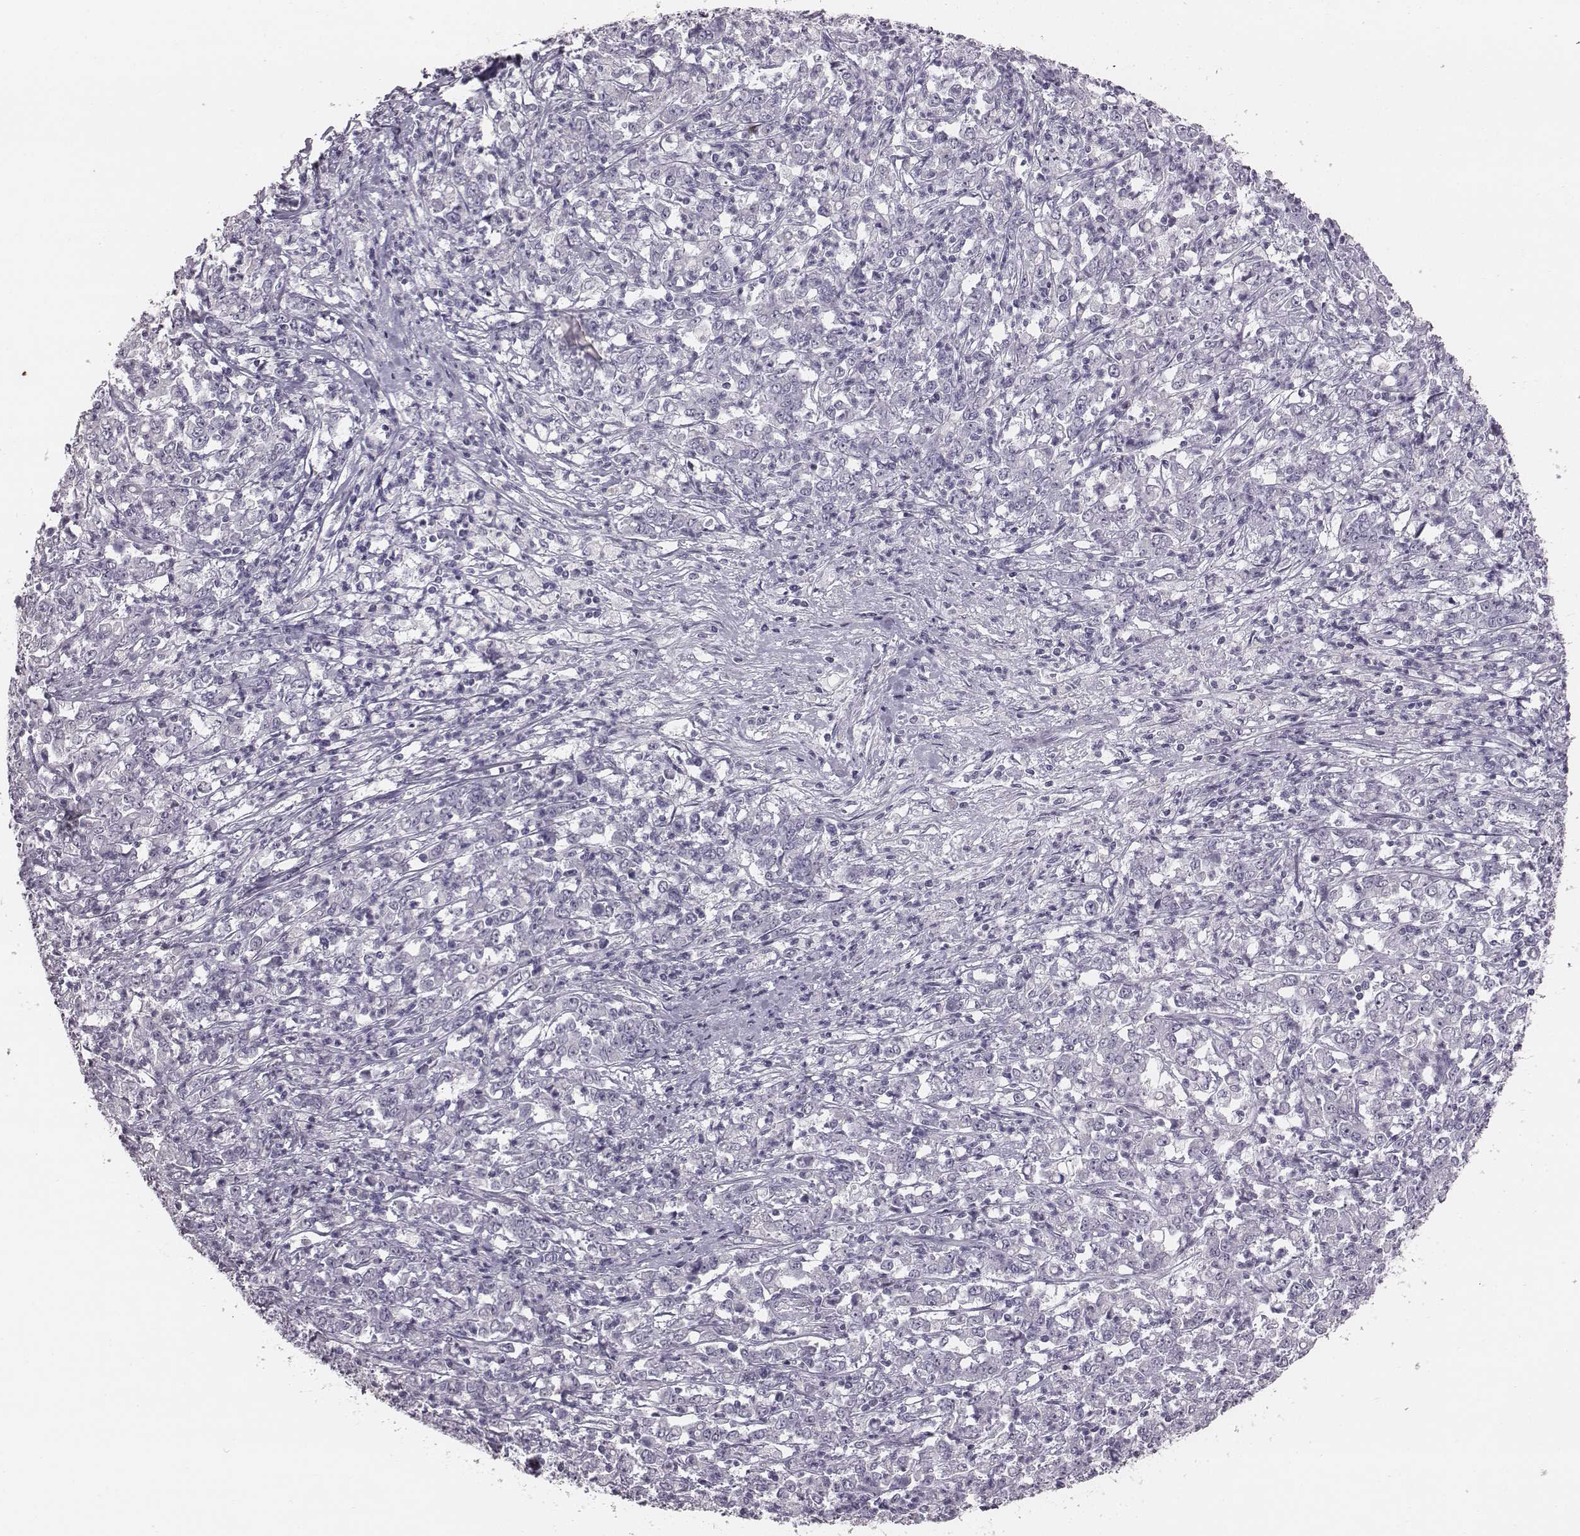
{"staining": {"intensity": "negative", "quantity": "none", "location": "none"}, "tissue": "stomach cancer", "cell_type": "Tumor cells", "image_type": "cancer", "snomed": [{"axis": "morphology", "description": "Adenocarcinoma, NOS"}, {"axis": "topography", "description": "Stomach, lower"}], "caption": "High power microscopy image of an IHC histopathology image of stomach cancer (adenocarcinoma), revealing no significant staining in tumor cells.", "gene": "PDE8B", "patient": {"sex": "female", "age": 71}}